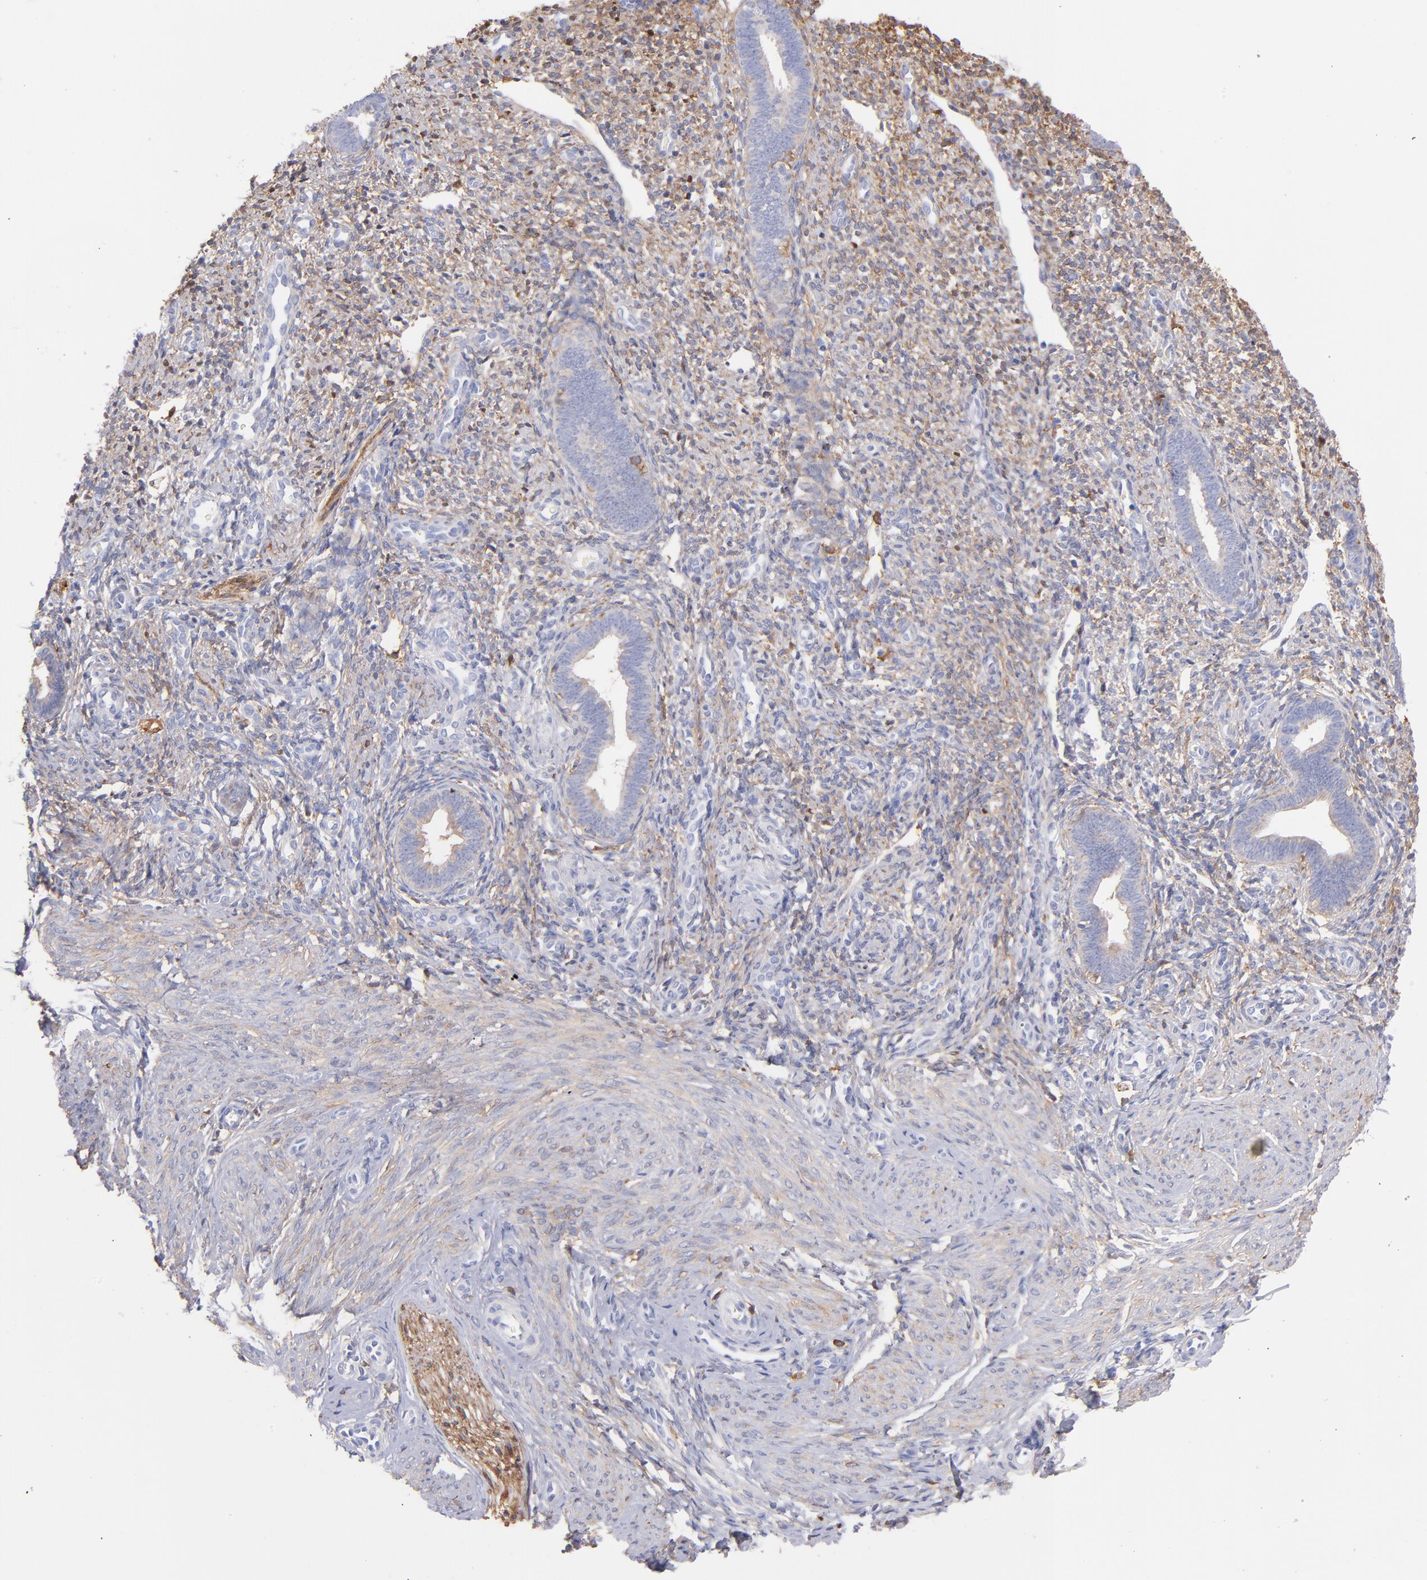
{"staining": {"intensity": "moderate", "quantity": ">75%", "location": "cytoplasmic/membranous"}, "tissue": "endometrium", "cell_type": "Cells in endometrial stroma", "image_type": "normal", "snomed": [{"axis": "morphology", "description": "Normal tissue, NOS"}, {"axis": "topography", "description": "Endometrium"}], "caption": "Human endometrium stained with a brown dye displays moderate cytoplasmic/membranous positive staining in about >75% of cells in endometrial stroma.", "gene": "PRKCA", "patient": {"sex": "female", "age": 27}}